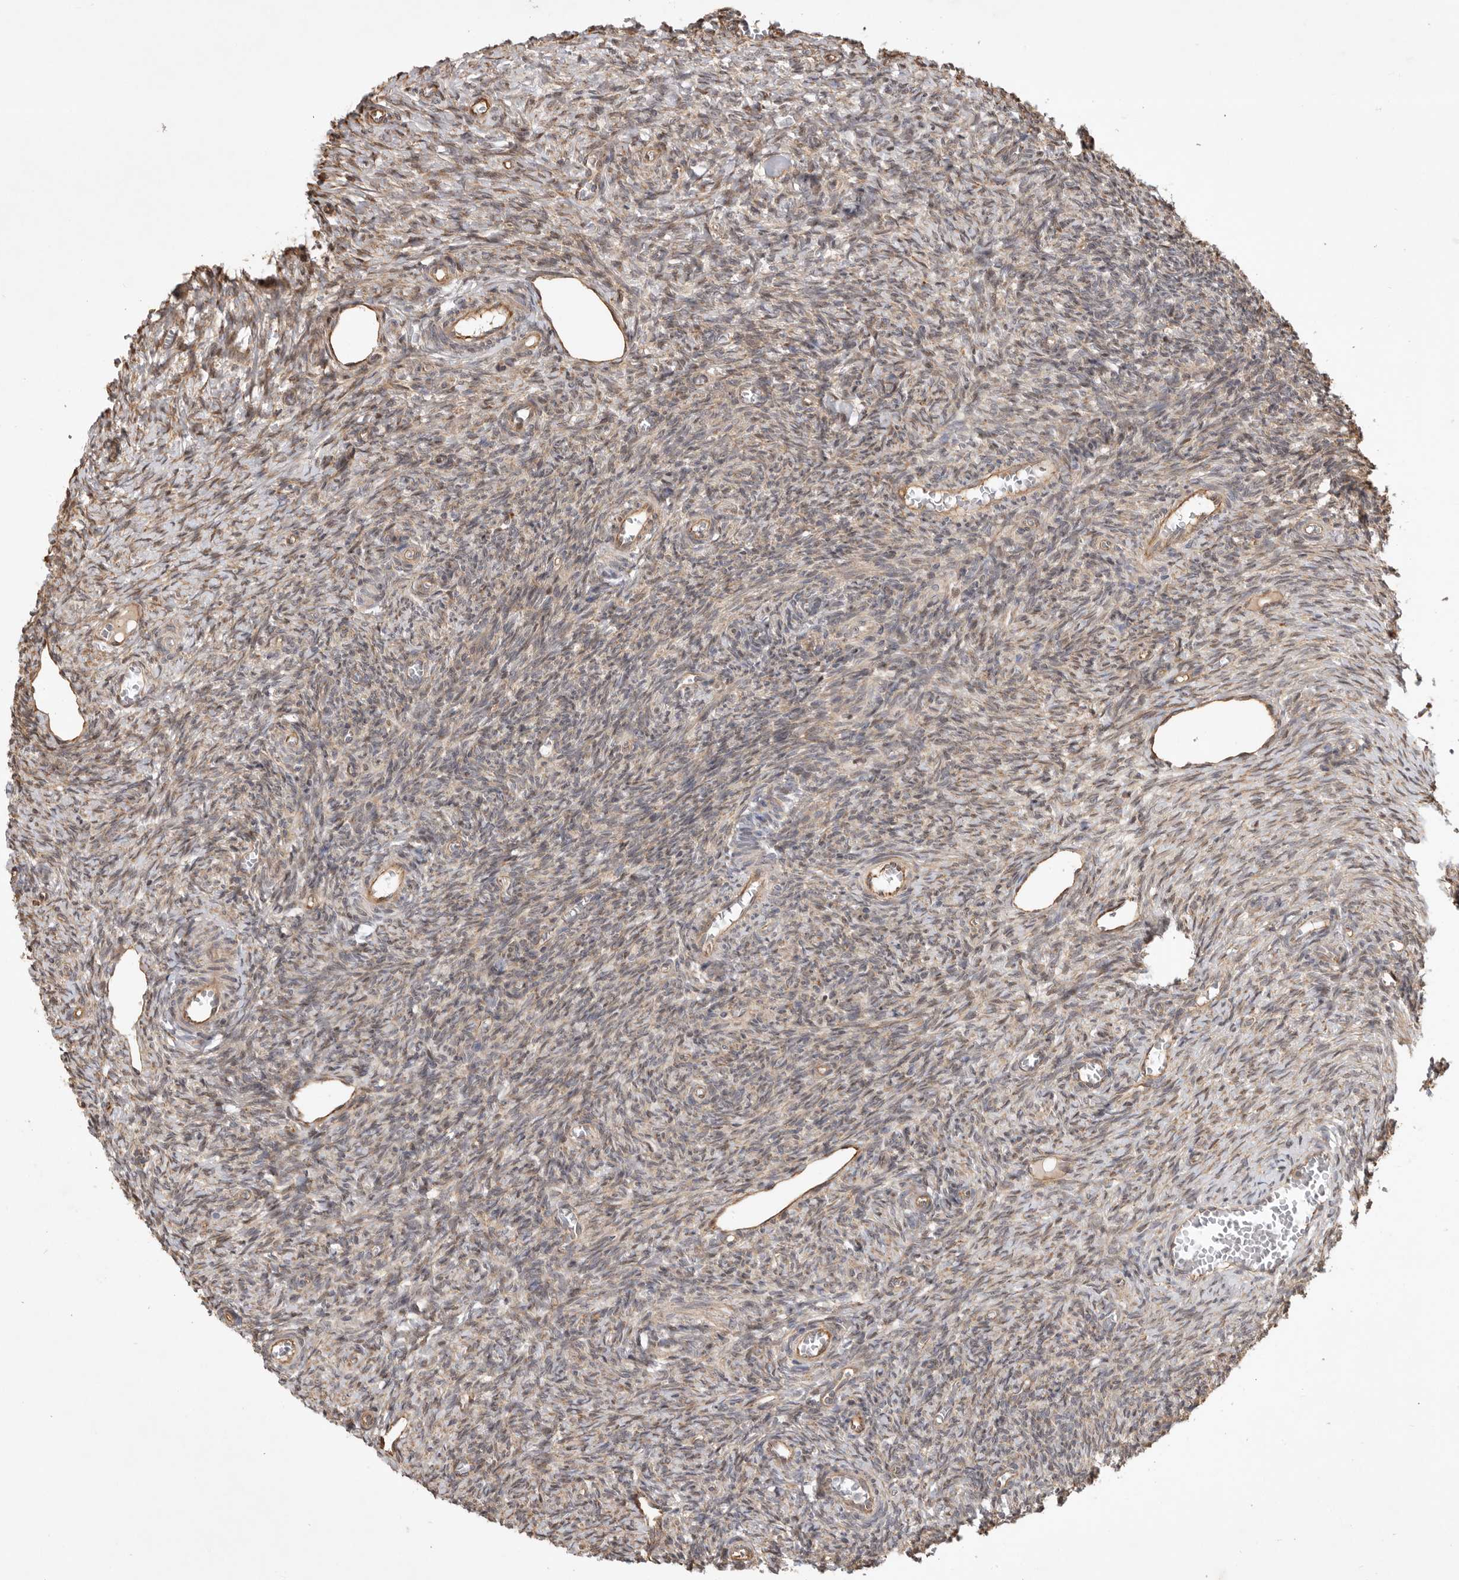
{"staining": {"intensity": "moderate", "quantity": ">75%", "location": "cytoplasmic/membranous"}, "tissue": "ovary", "cell_type": "Follicle cells", "image_type": "normal", "snomed": [{"axis": "morphology", "description": "Normal tissue, NOS"}, {"axis": "topography", "description": "Ovary"}], "caption": "Immunohistochemical staining of normal human ovary displays moderate cytoplasmic/membranous protein positivity in approximately >75% of follicle cells. Nuclei are stained in blue.", "gene": "DPH7", "patient": {"sex": "female", "age": 27}}